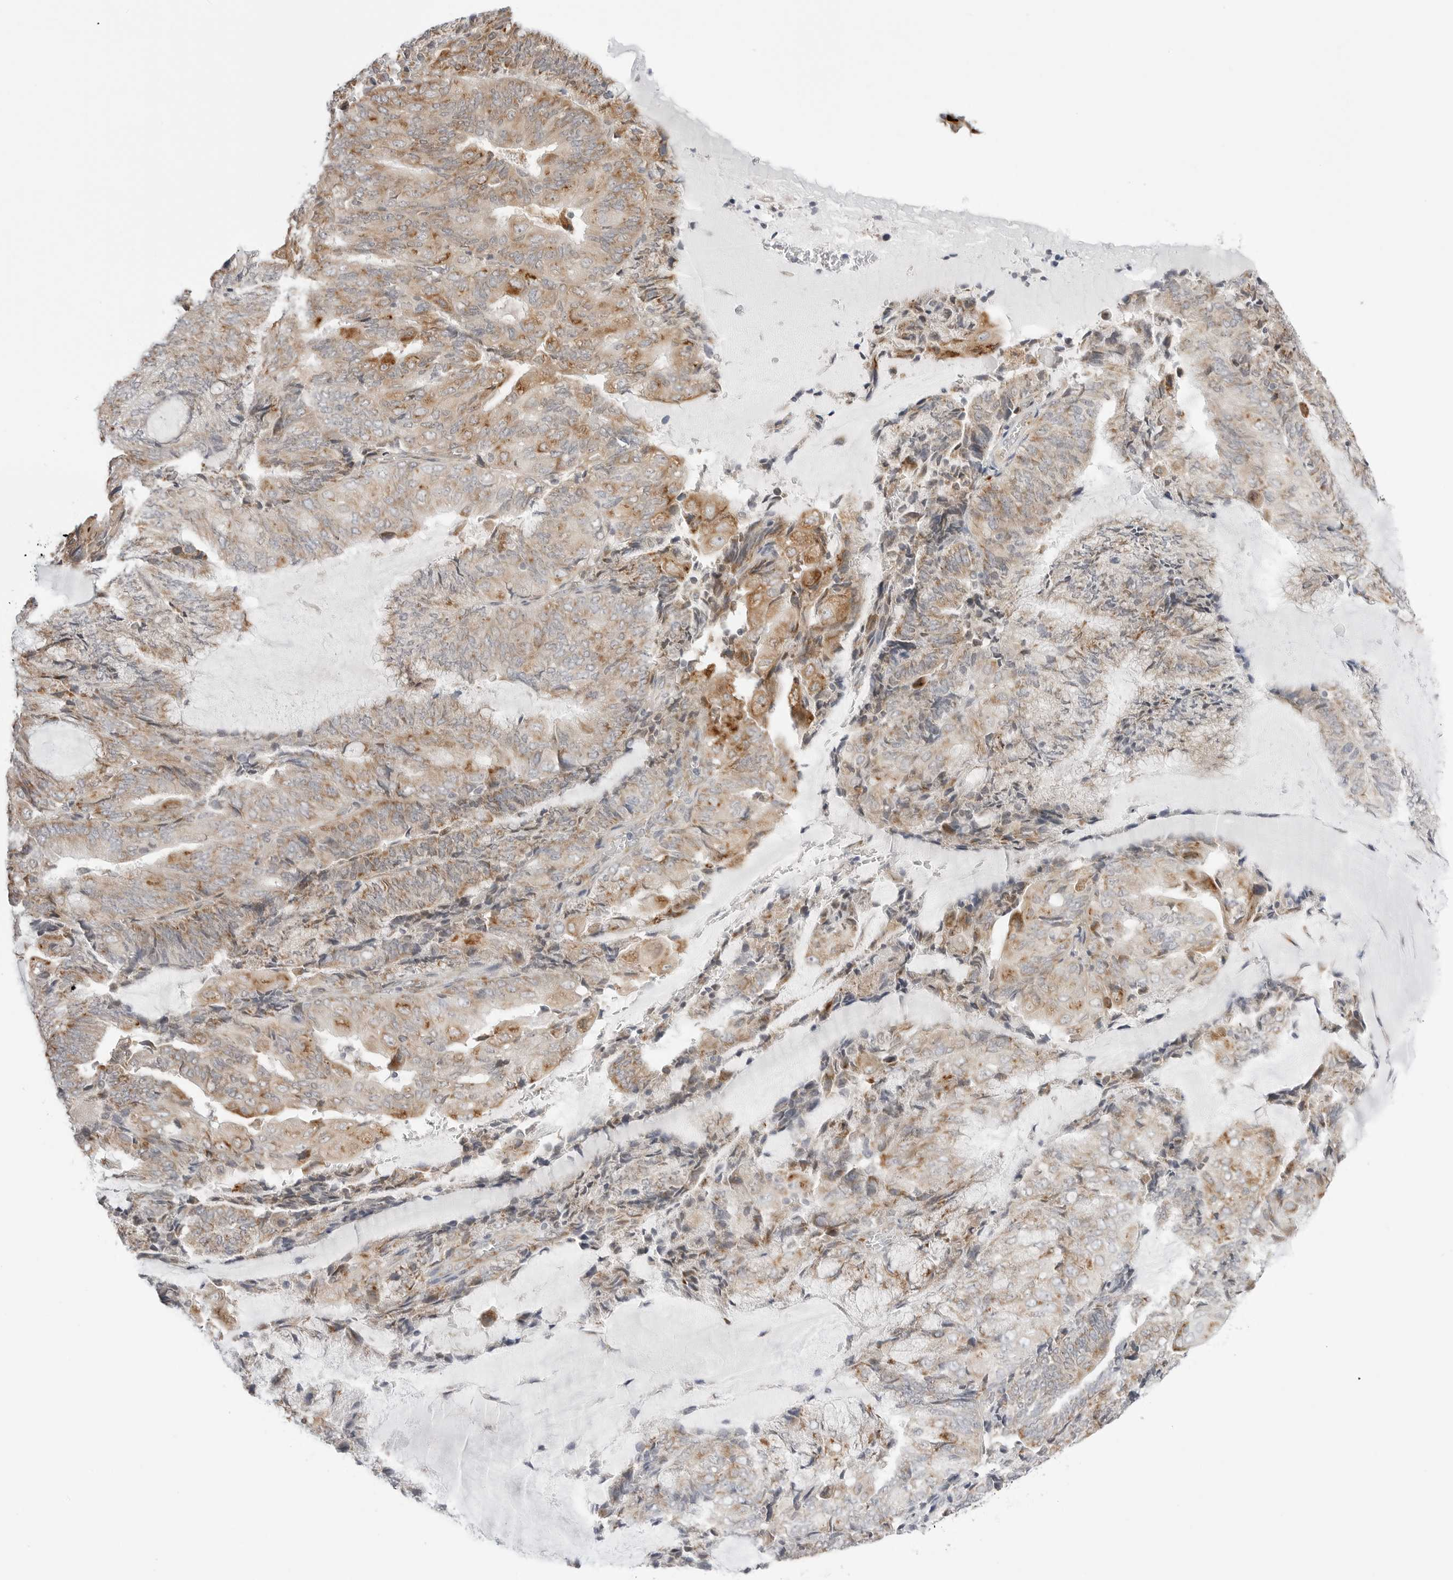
{"staining": {"intensity": "moderate", "quantity": "<25%", "location": "cytoplasmic/membranous"}, "tissue": "endometrial cancer", "cell_type": "Tumor cells", "image_type": "cancer", "snomed": [{"axis": "morphology", "description": "Adenocarcinoma, NOS"}, {"axis": "topography", "description": "Endometrium"}], "caption": "This is a photomicrograph of IHC staining of adenocarcinoma (endometrial), which shows moderate positivity in the cytoplasmic/membranous of tumor cells.", "gene": "RPN1", "patient": {"sex": "female", "age": 81}}